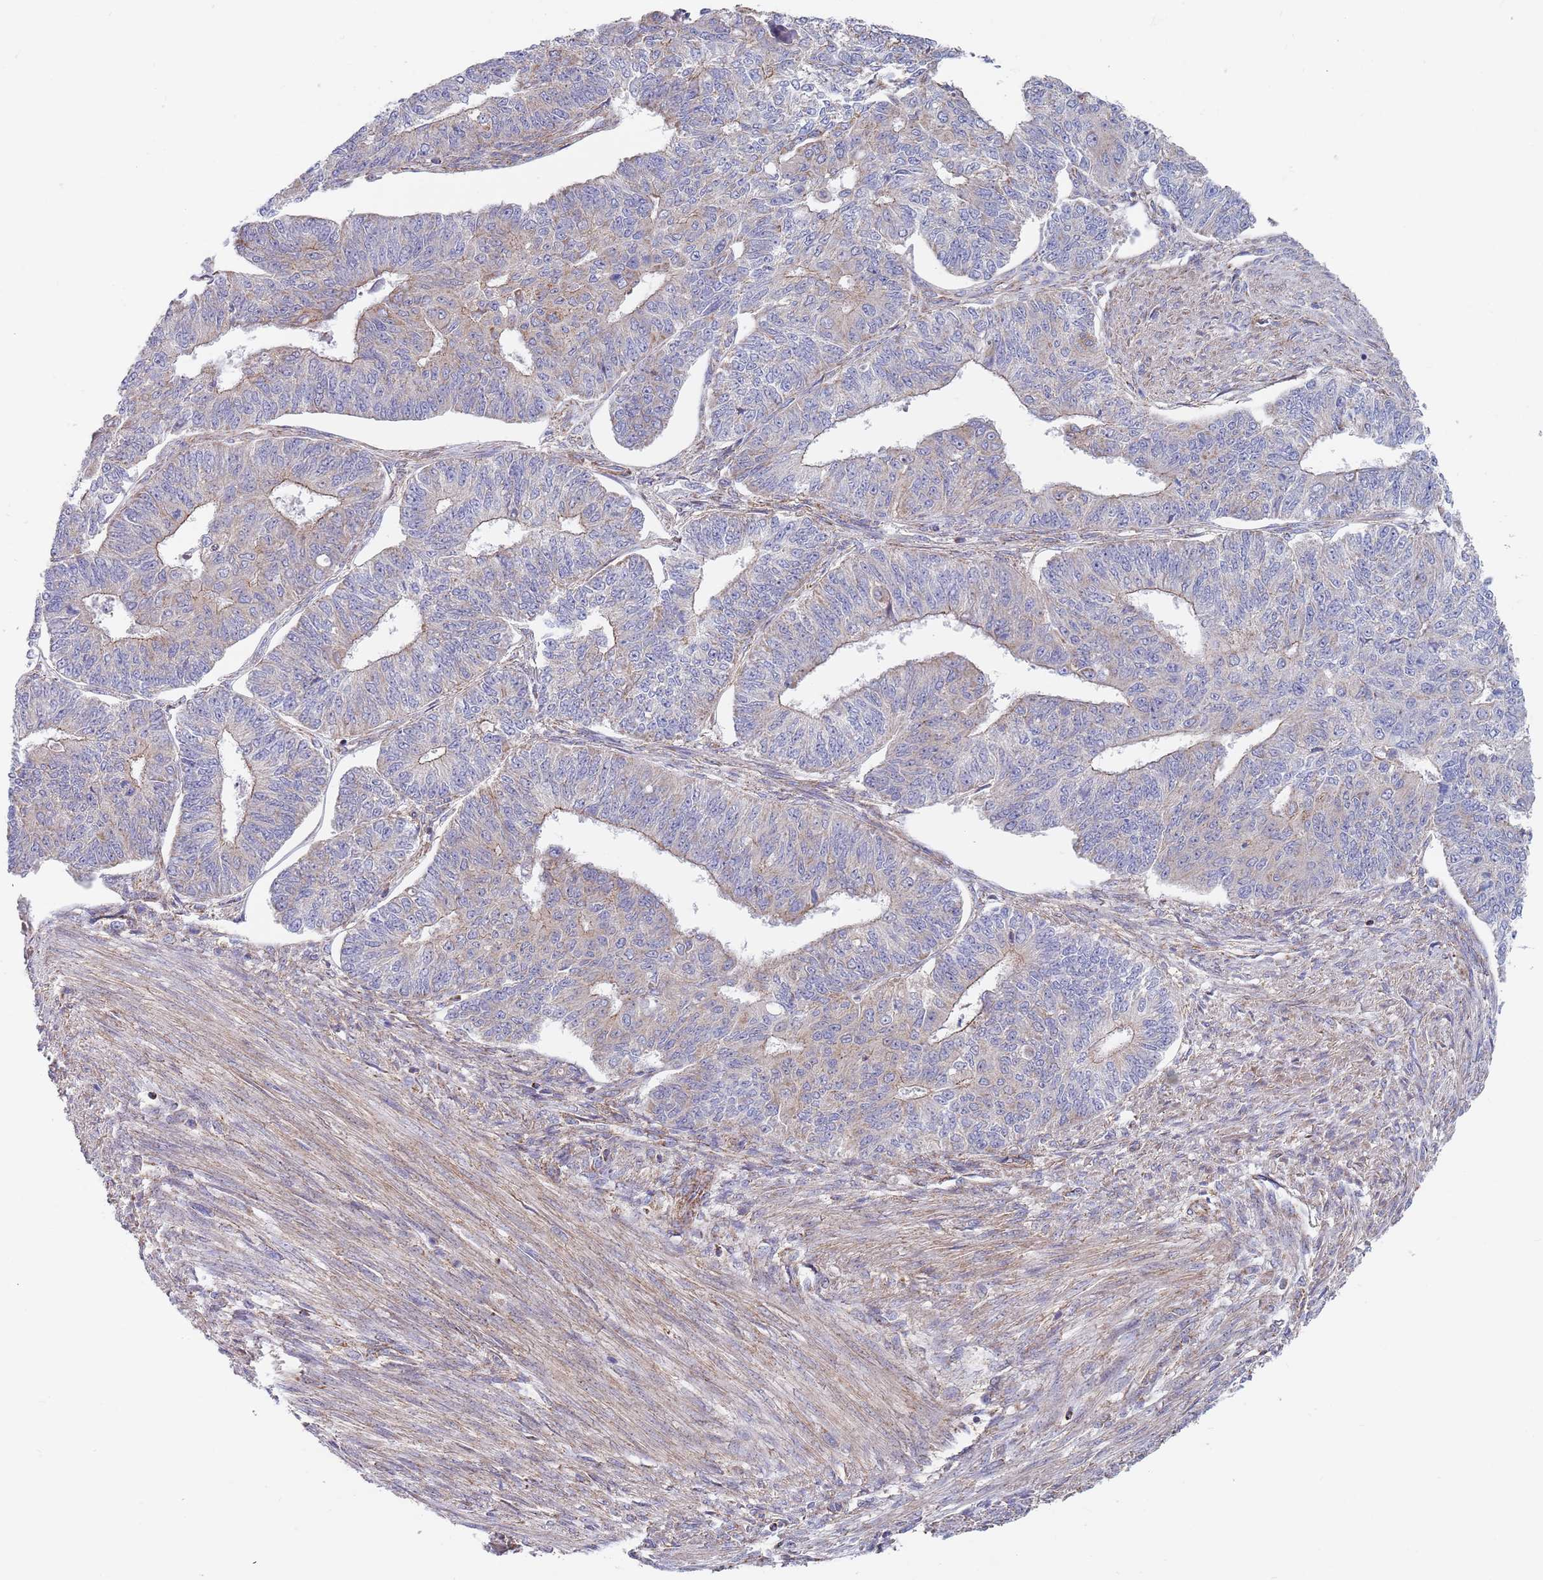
{"staining": {"intensity": "weak", "quantity": "<25%", "location": "cytoplasmic/membranous"}, "tissue": "endometrial cancer", "cell_type": "Tumor cells", "image_type": "cancer", "snomed": [{"axis": "morphology", "description": "Adenocarcinoma, NOS"}, {"axis": "topography", "description": "Endometrium"}], "caption": "An IHC histopathology image of adenocarcinoma (endometrial) is shown. There is no staining in tumor cells of adenocarcinoma (endometrial).", "gene": "PWWP3A", "patient": {"sex": "female", "age": 32}}